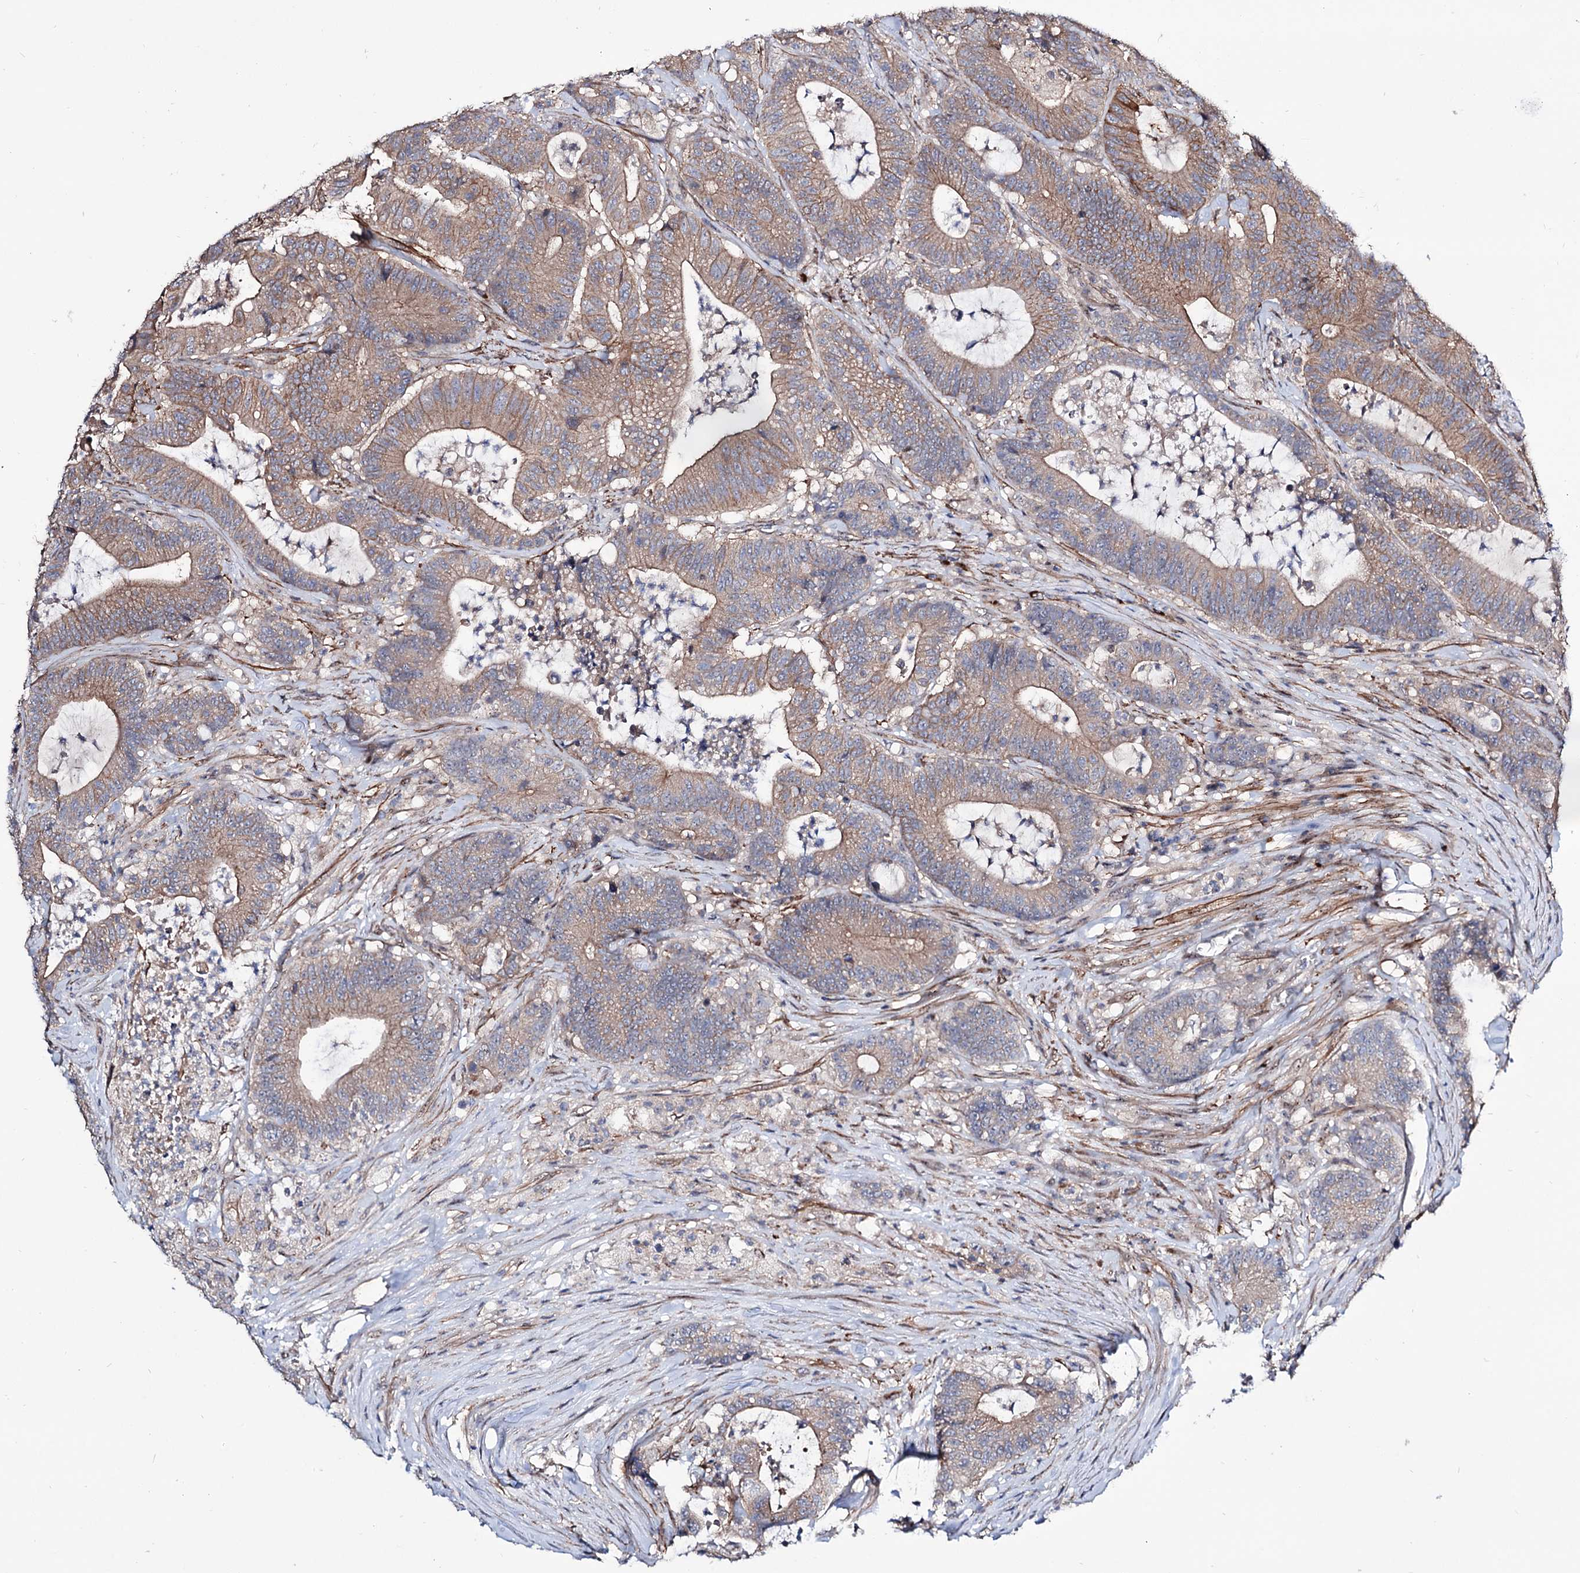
{"staining": {"intensity": "moderate", "quantity": ">75%", "location": "cytoplasmic/membranous"}, "tissue": "colorectal cancer", "cell_type": "Tumor cells", "image_type": "cancer", "snomed": [{"axis": "morphology", "description": "Adenocarcinoma, NOS"}, {"axis": "topography", "description": "Colon"}], "caption": "The micrograph exhibits a brown stain indicating the presence of a protein in the cytoplasmic/membranous of tumor cells in colorectal cancer.", "gene": "SEC24A", "patient": {"sex": "female", "age": 84}}